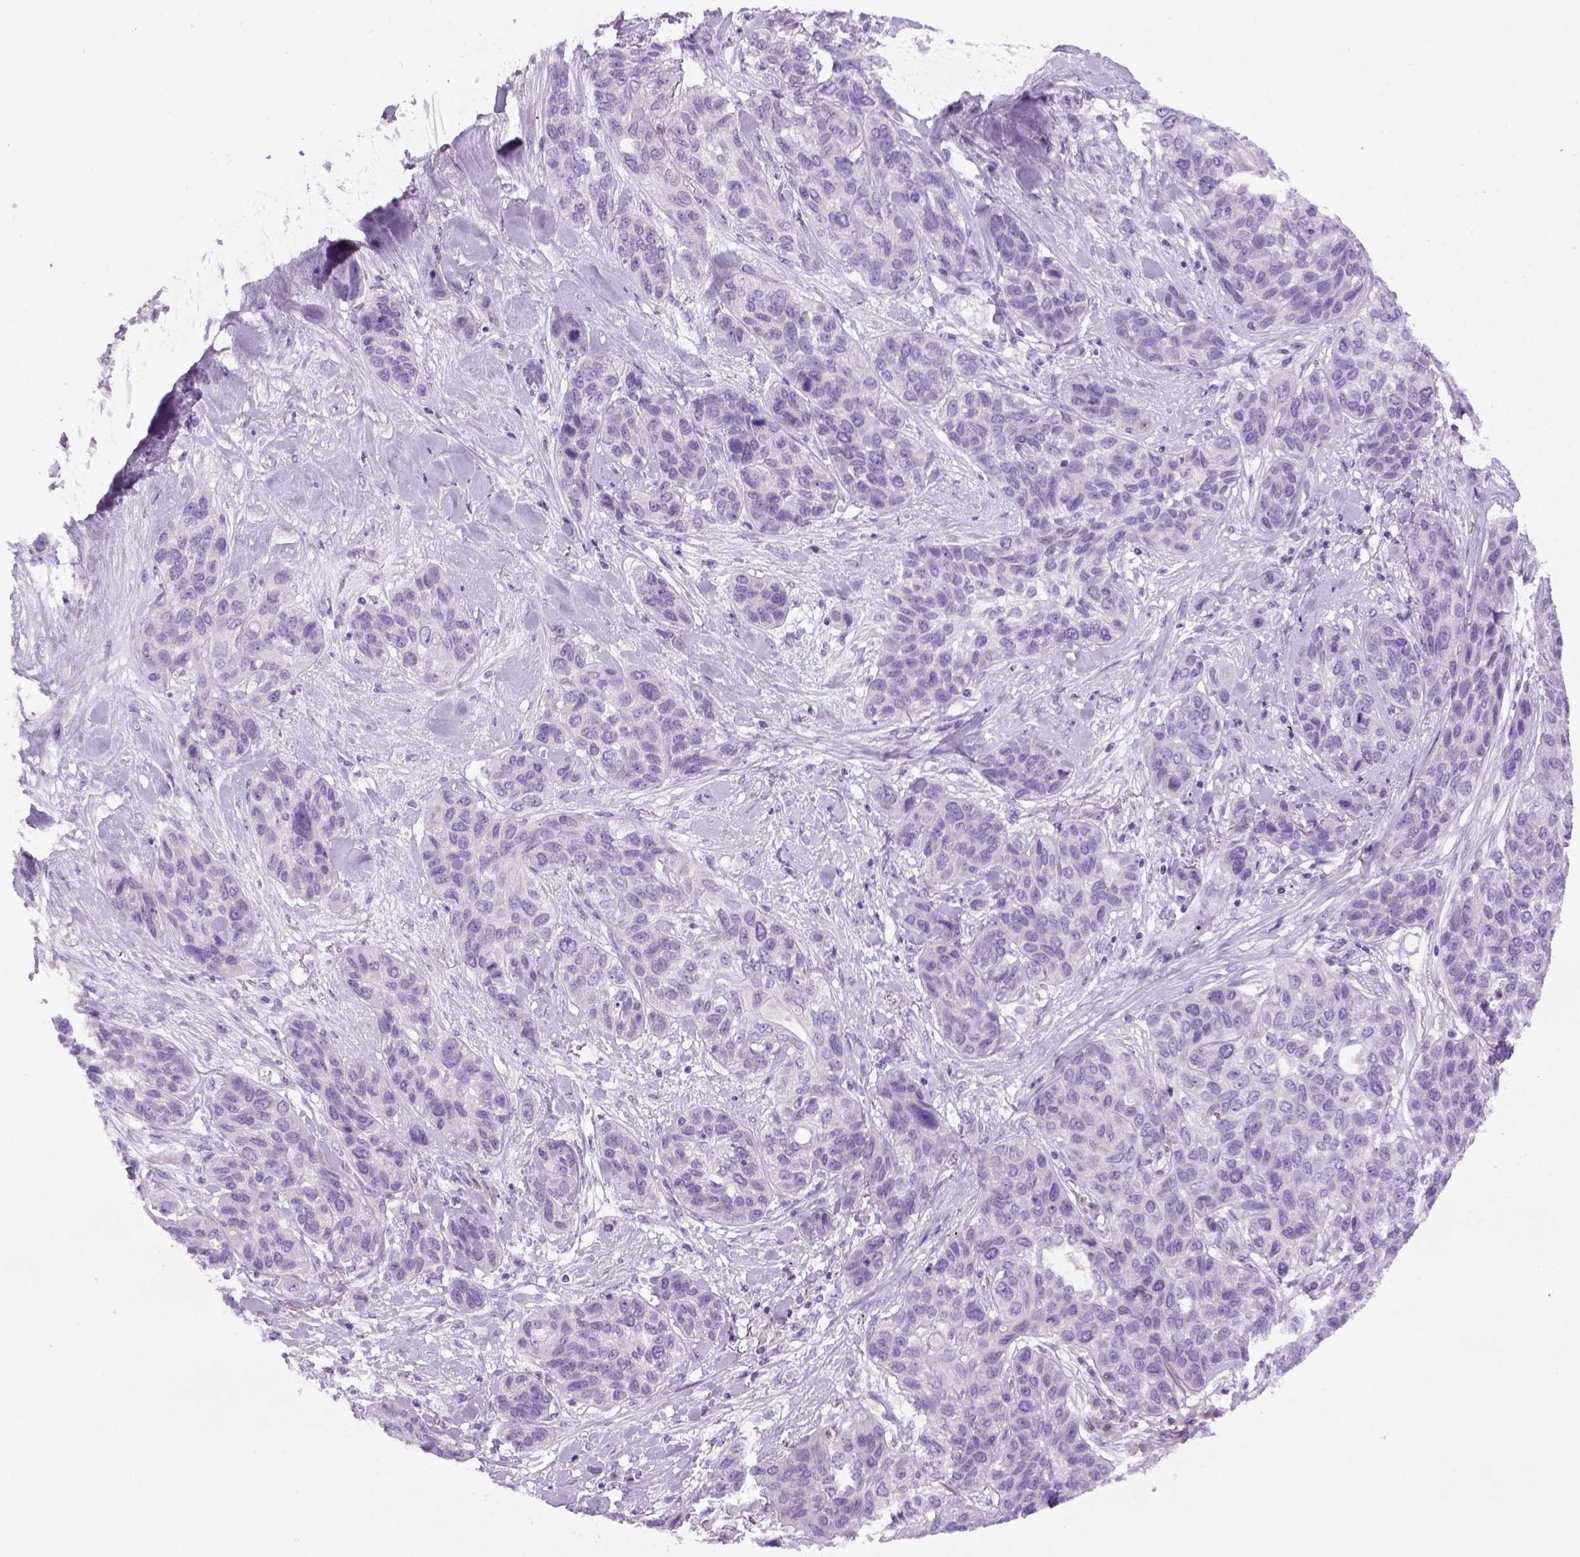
{"staining": {"intensity": "negative", "quantity": "none", "location": "none"}, "tissue": "lung cancer", "cell_type": "Tumor cells", "image_type": "cancer", "snomed": [{"axis": "morphology", "description": "Squamous cell carcinoma, NOS"}, {"axis": "topography", "description": "Lung"}], "caption": "High magnification brightfield microscopy of squamous cell carcinoma (lung) stained with DAB (brown) and counterstained with hematoxylin (blue): tumor cells show no significant expression.", "gene": "DNAH11", "patient": {"sex": "female", "age": 70}}